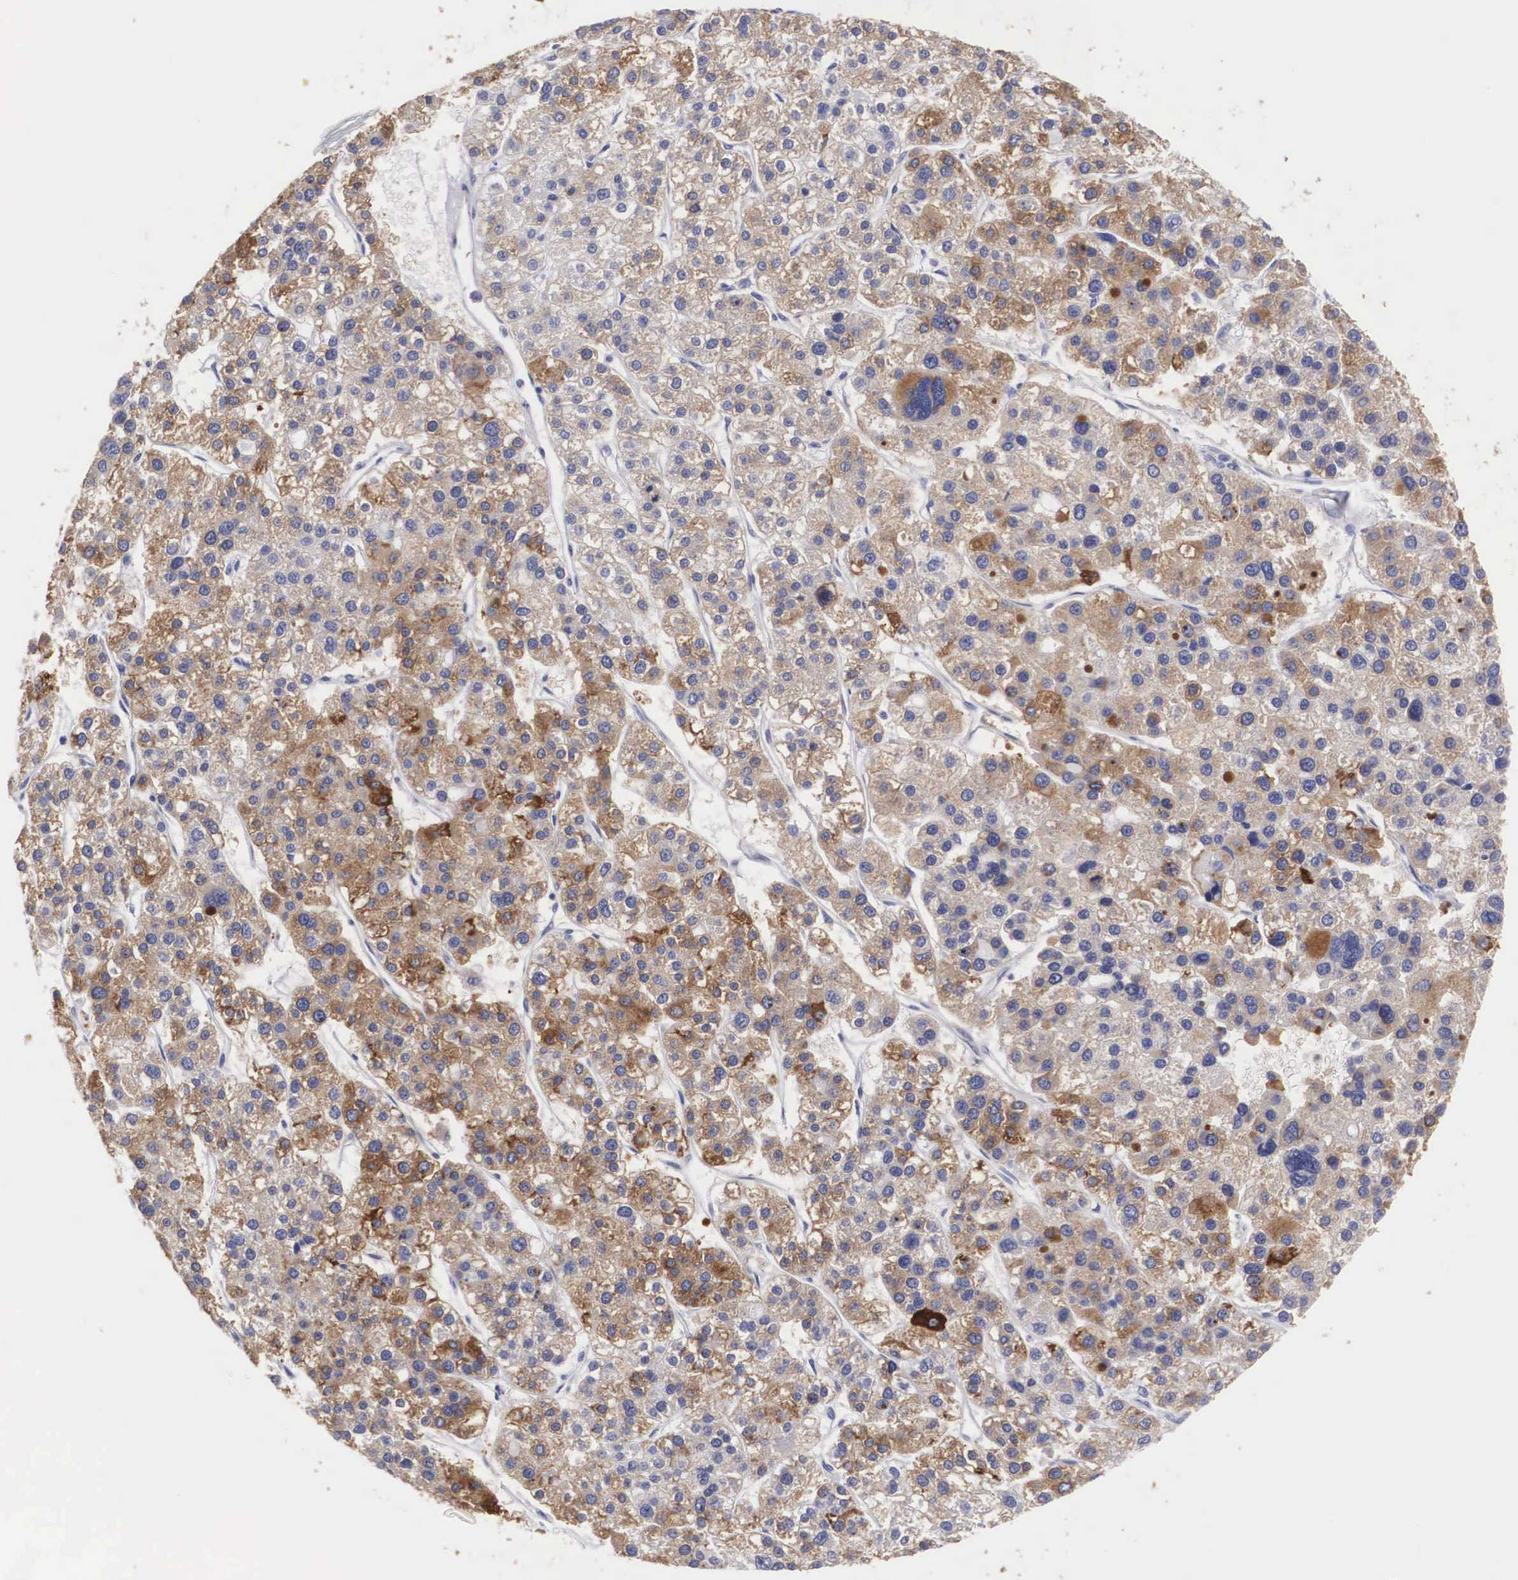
{"staining": {"intensity": "moderate", "quantity": ">75%", "location": "cytoplasmic/membranous"}, "tissue": "liver cancer", "cell_type": "Tumor cells", "image_type": "cancer", "snomed": [{"axis": "morphology", "description": "Carcinoma, Hepatocellular, NOS"}, {"axis": "topography", "description": "Liver"}], "caption": "Tumor cells display medium levels of moderate cytoplasmic/membranous staining in approximately >75% of cells in liver cancer. The protein of interest is stained brown, and the nuclei are stained in blue (DAB (3,3'-diaminobenzidine) IHC with brightfield microscopy, high magnification).", "gene": "ARMCX3", "patient": {"sex": "female", "age": 85}}